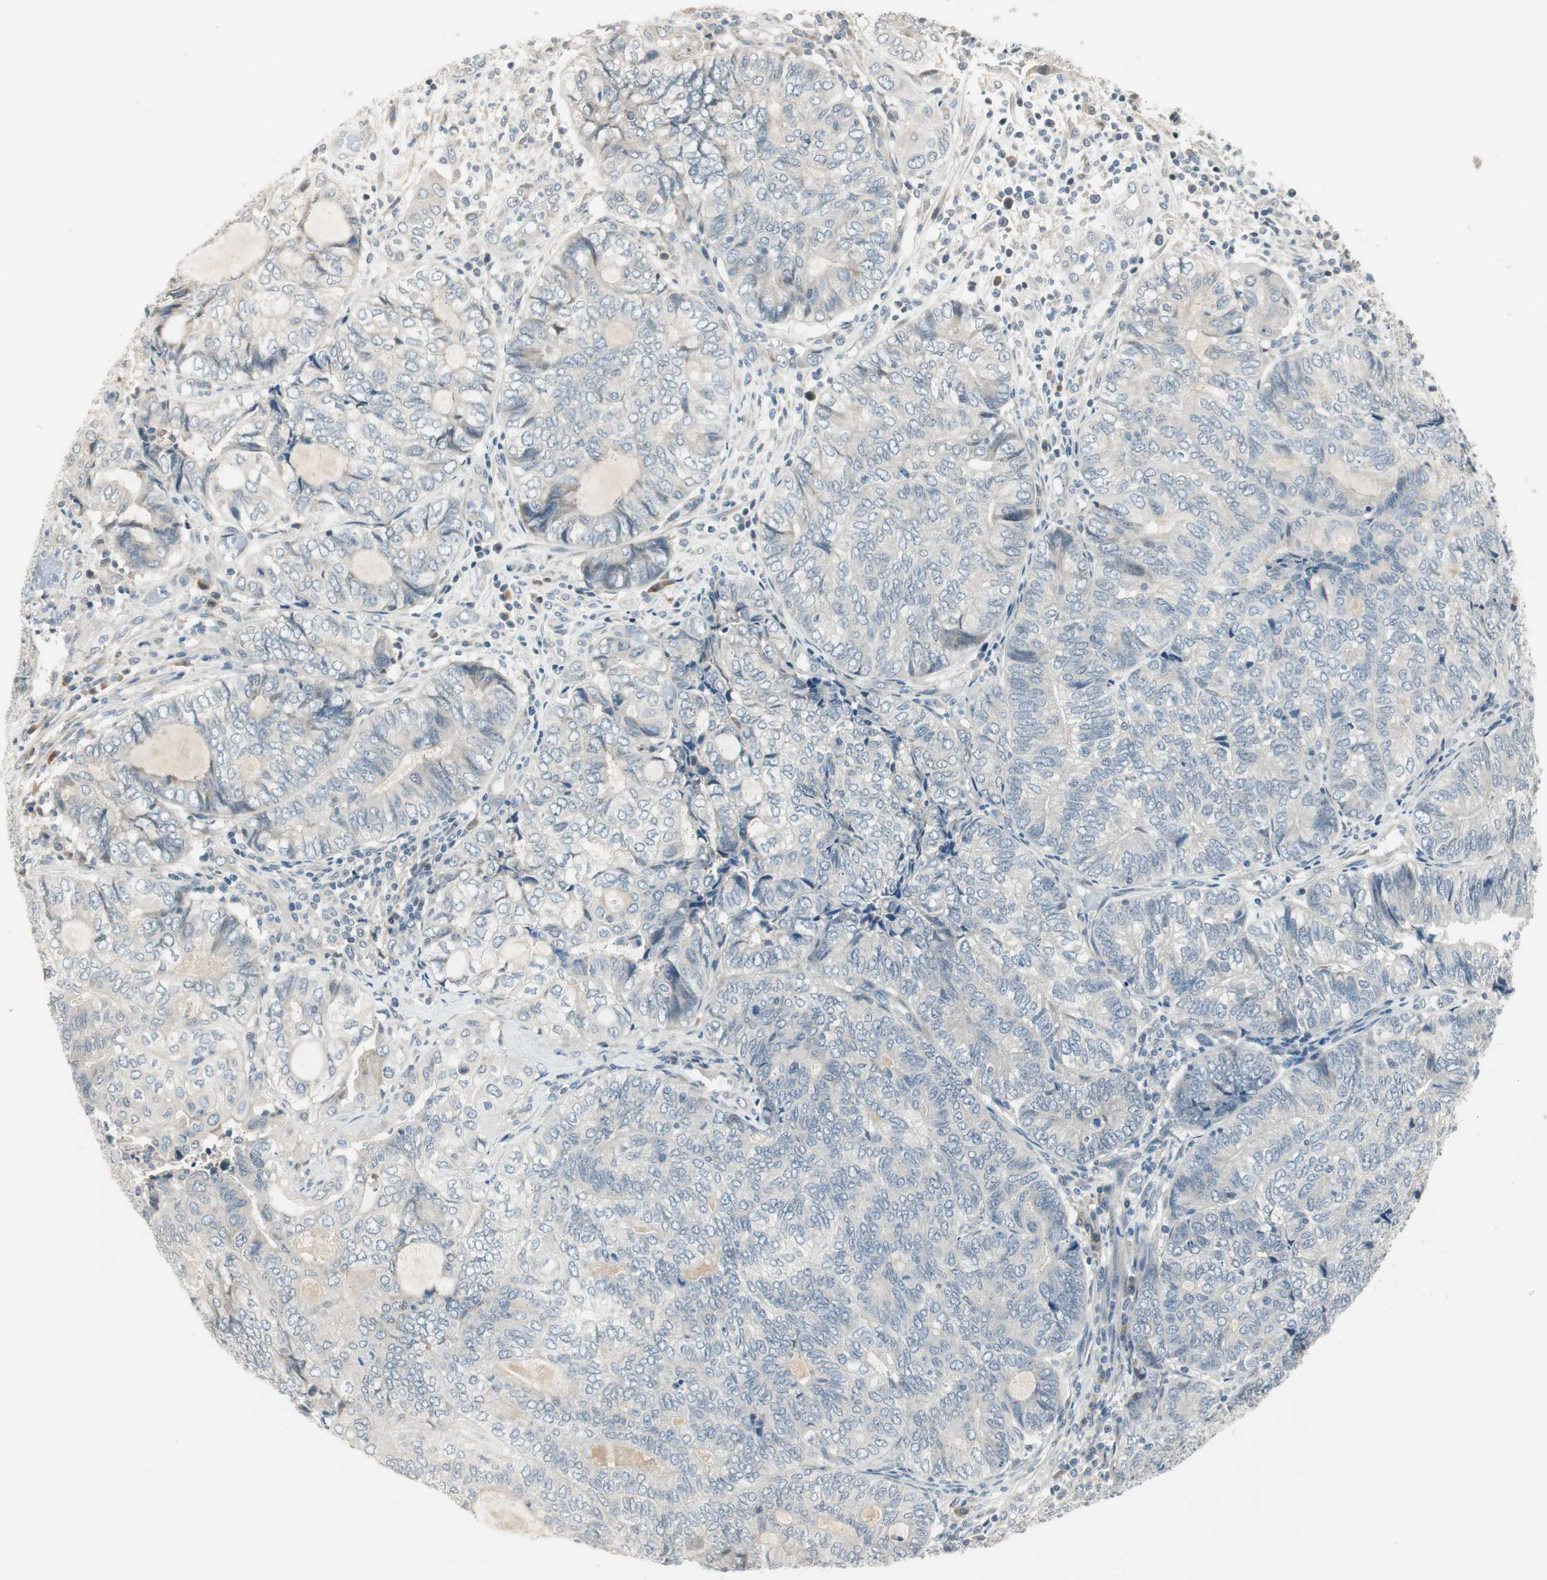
{"staining": {"intensity": "negative", "quantity": "none", "location": "none"}, "tissue": "endometrial cancer", "cell_type": "Tumor cells", "image_type": "cancer", "snomed": [{"axis": "morphology", "description": "Adenocarcinoma, NOS"}, {"axis": "topography", "description": "Uterus"}, {"axis": "topography", "description": "Endometrium"}], "caption": "Endometrial adenocarcinoma was stained to show a protein in brown. There is no significant positivity in tumor cells.", "gene": "PCDHB15", "patient": {"sex": "female", "age": 70}}